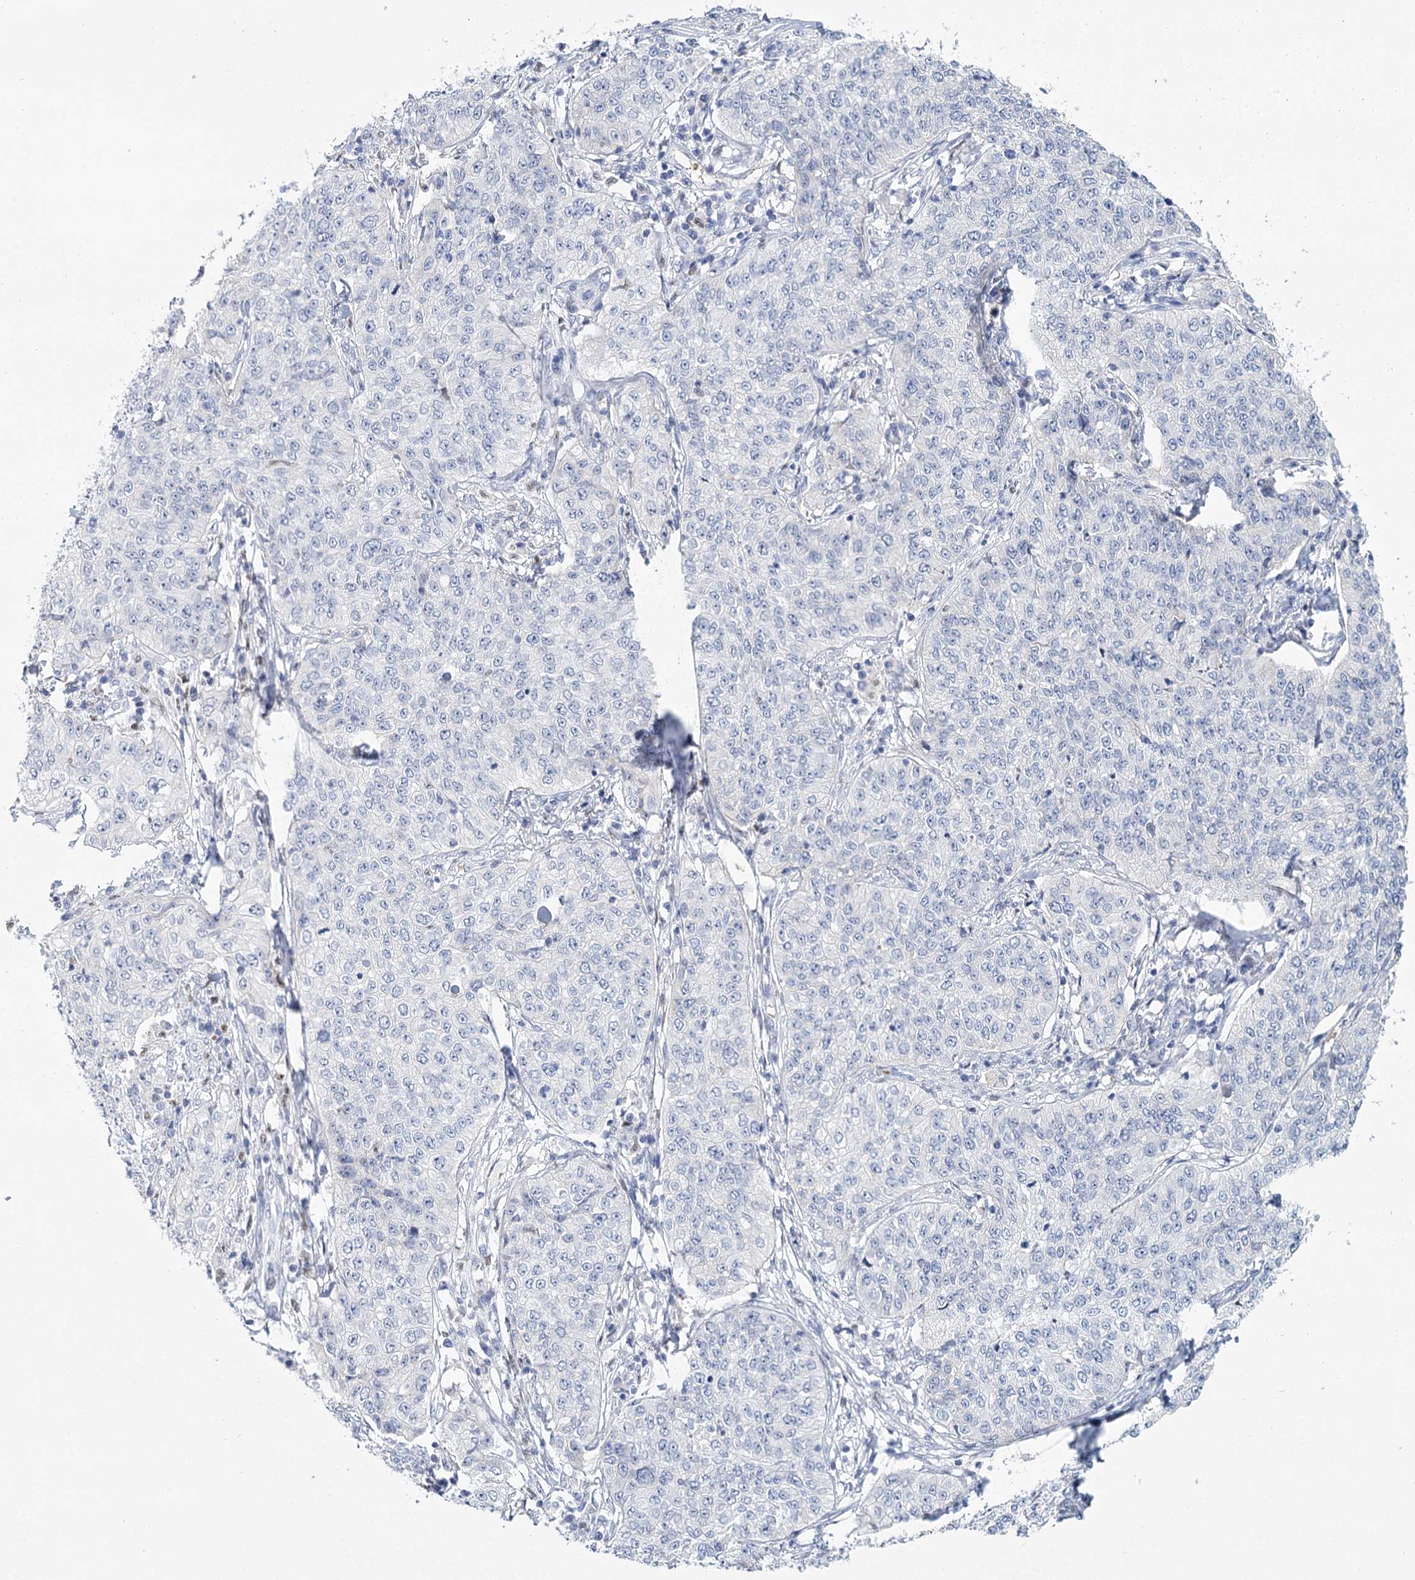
{"staining": {"intensity": "negative", "quantity": "none", "location": "none"}, "tissue": "cervical cancer", "cell_type": "Tumor cells", "image_type": "cancer", "snomed": [{"axis": "morphology", "description": "Squamous cell carcinoma, NOS"}, {"axis": "topography", "description": "Cervix"}], "caption": "Tumor cells are negative for protein expression in human cervical squamous cell carcinoma.", "gene": "IGSF3", "patient": {"sex": "female", "age": 35}}